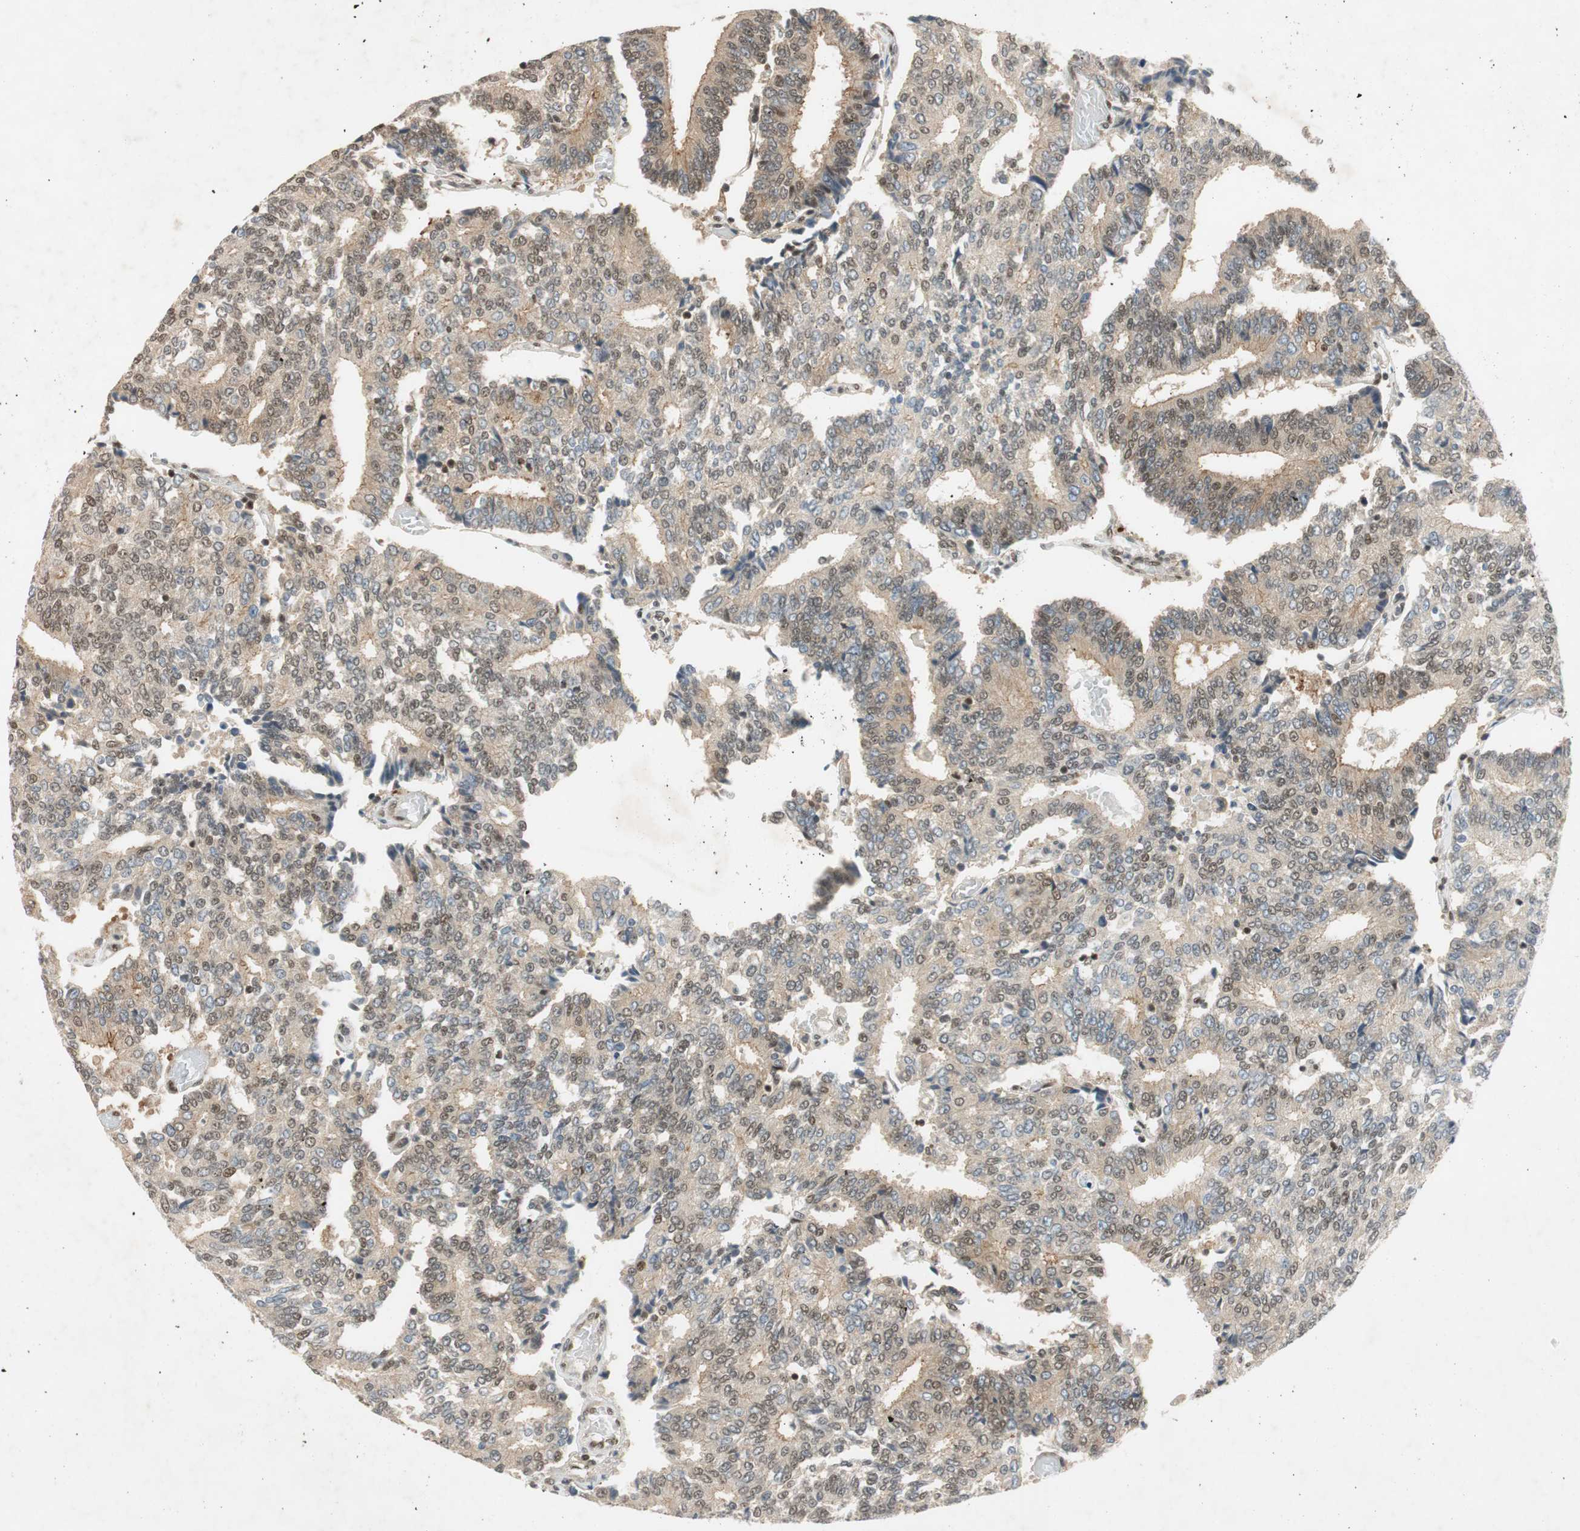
{"staining": {"intensity": "moderate", "quantity": "25%-75%", "location": "nuclear"}, "tissue": "prostate cancer", "cell_type": "Tumor cells", "image_type": "cancer", "snomed": [{"axis": "morphology", "description": "Adenocarcinoma, High grade"}, {"axis": "topography", "description": "Prostate"}], "caption": "IHC of human prostate cancer exhibits medium levels of moderate nuclear positivity in approximately 25%-75% of tumor cells.", "gene": "NCBP3", "patient": {"sex": "male", "age": 55}}